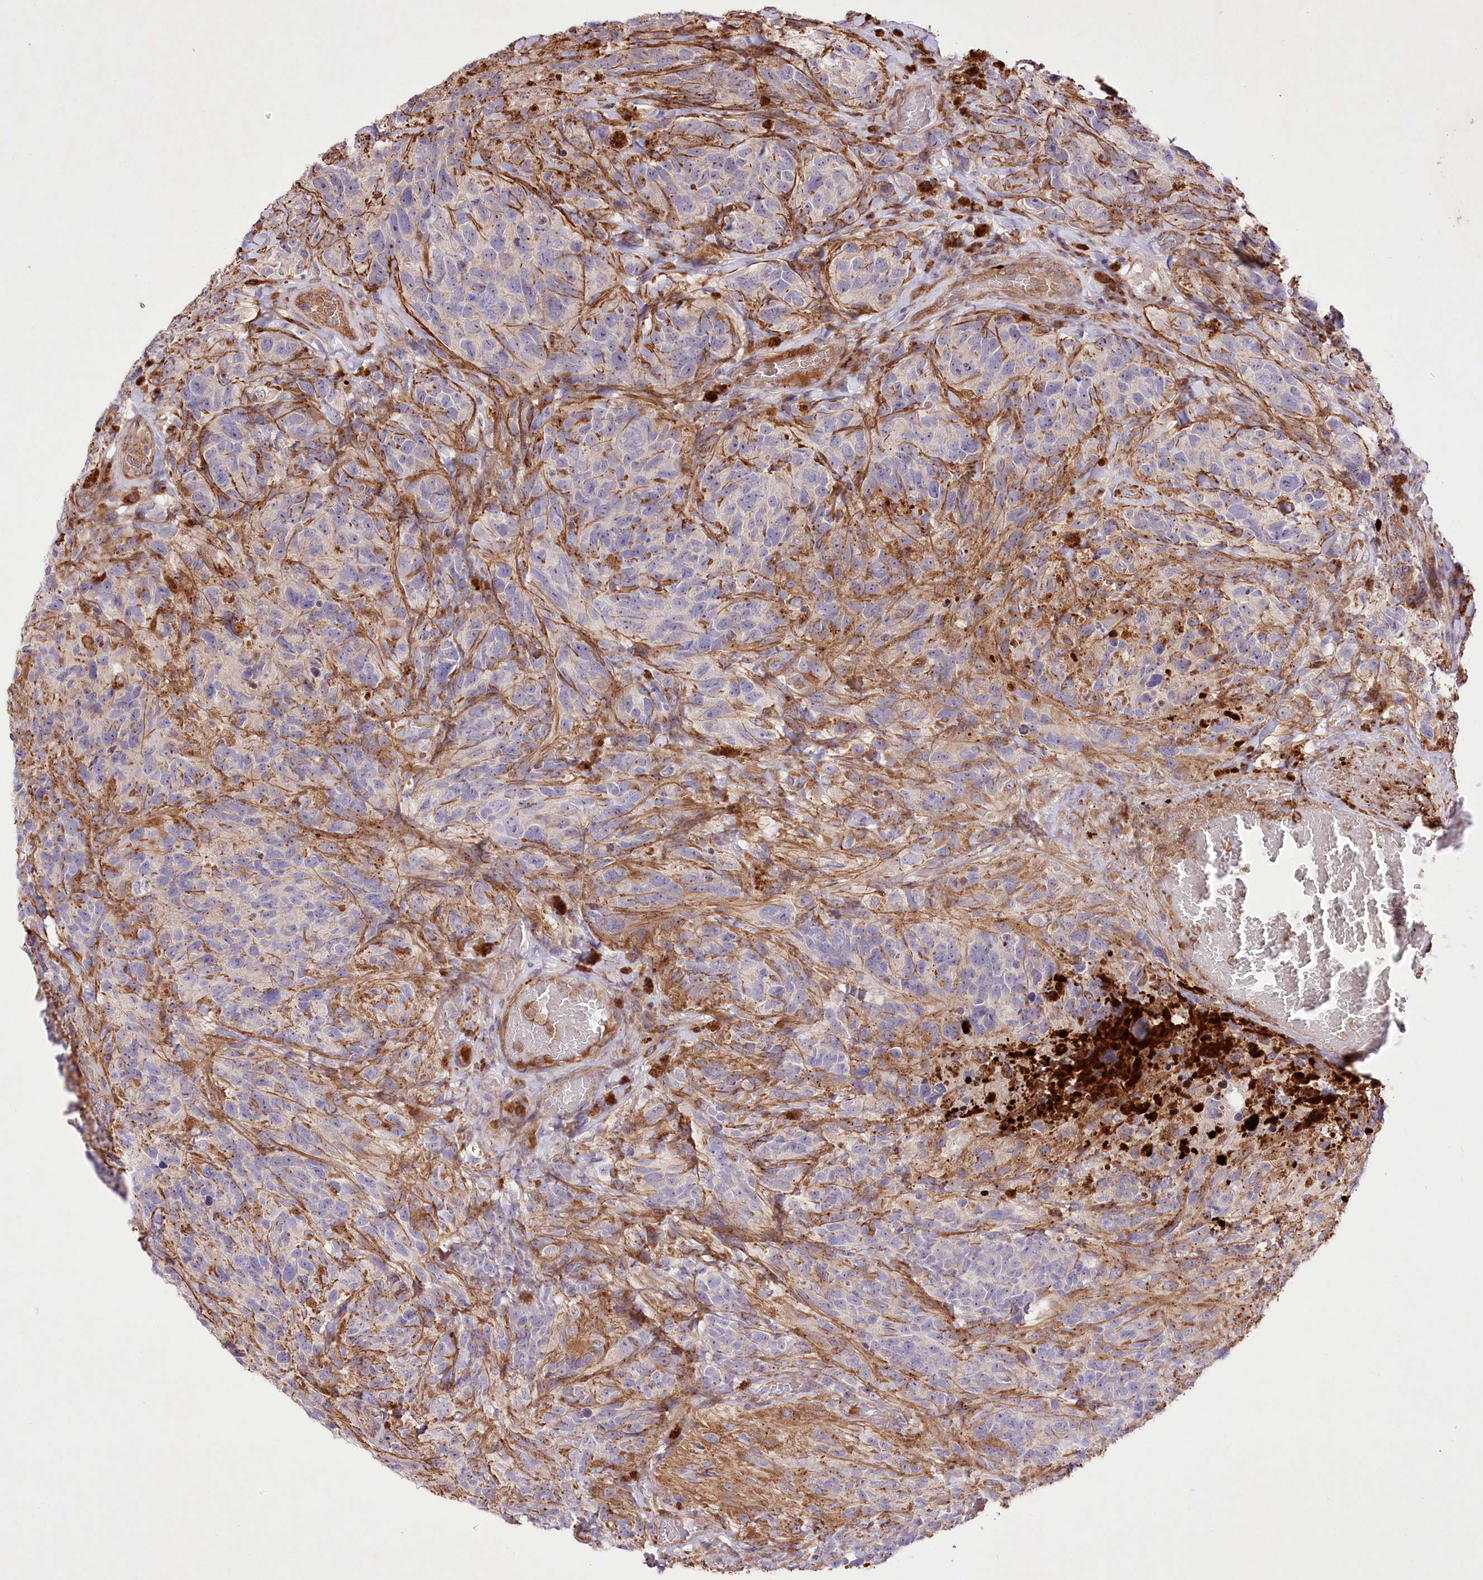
{"staining": {"intensity": "weak", "quantity": "<25%", "location": "cytoplasmic/membranous"}, "tissue": "glioma", "cell_type": "Tumor cells", "image_type": "cancer", "snomed": [{"axis": "morphology", "description": "Glioma, malignant, High grade"}, {"axis": "topography", "description": "Brain"}], "caption": "Tumor cells show no significant positivity in glioma. (Brightfield microscopy of DAB (3,3'-diaminobenzidine) IHC at high magnification).", "gene": "RNF24", "patient": {"sex": "male", "age": 69}}